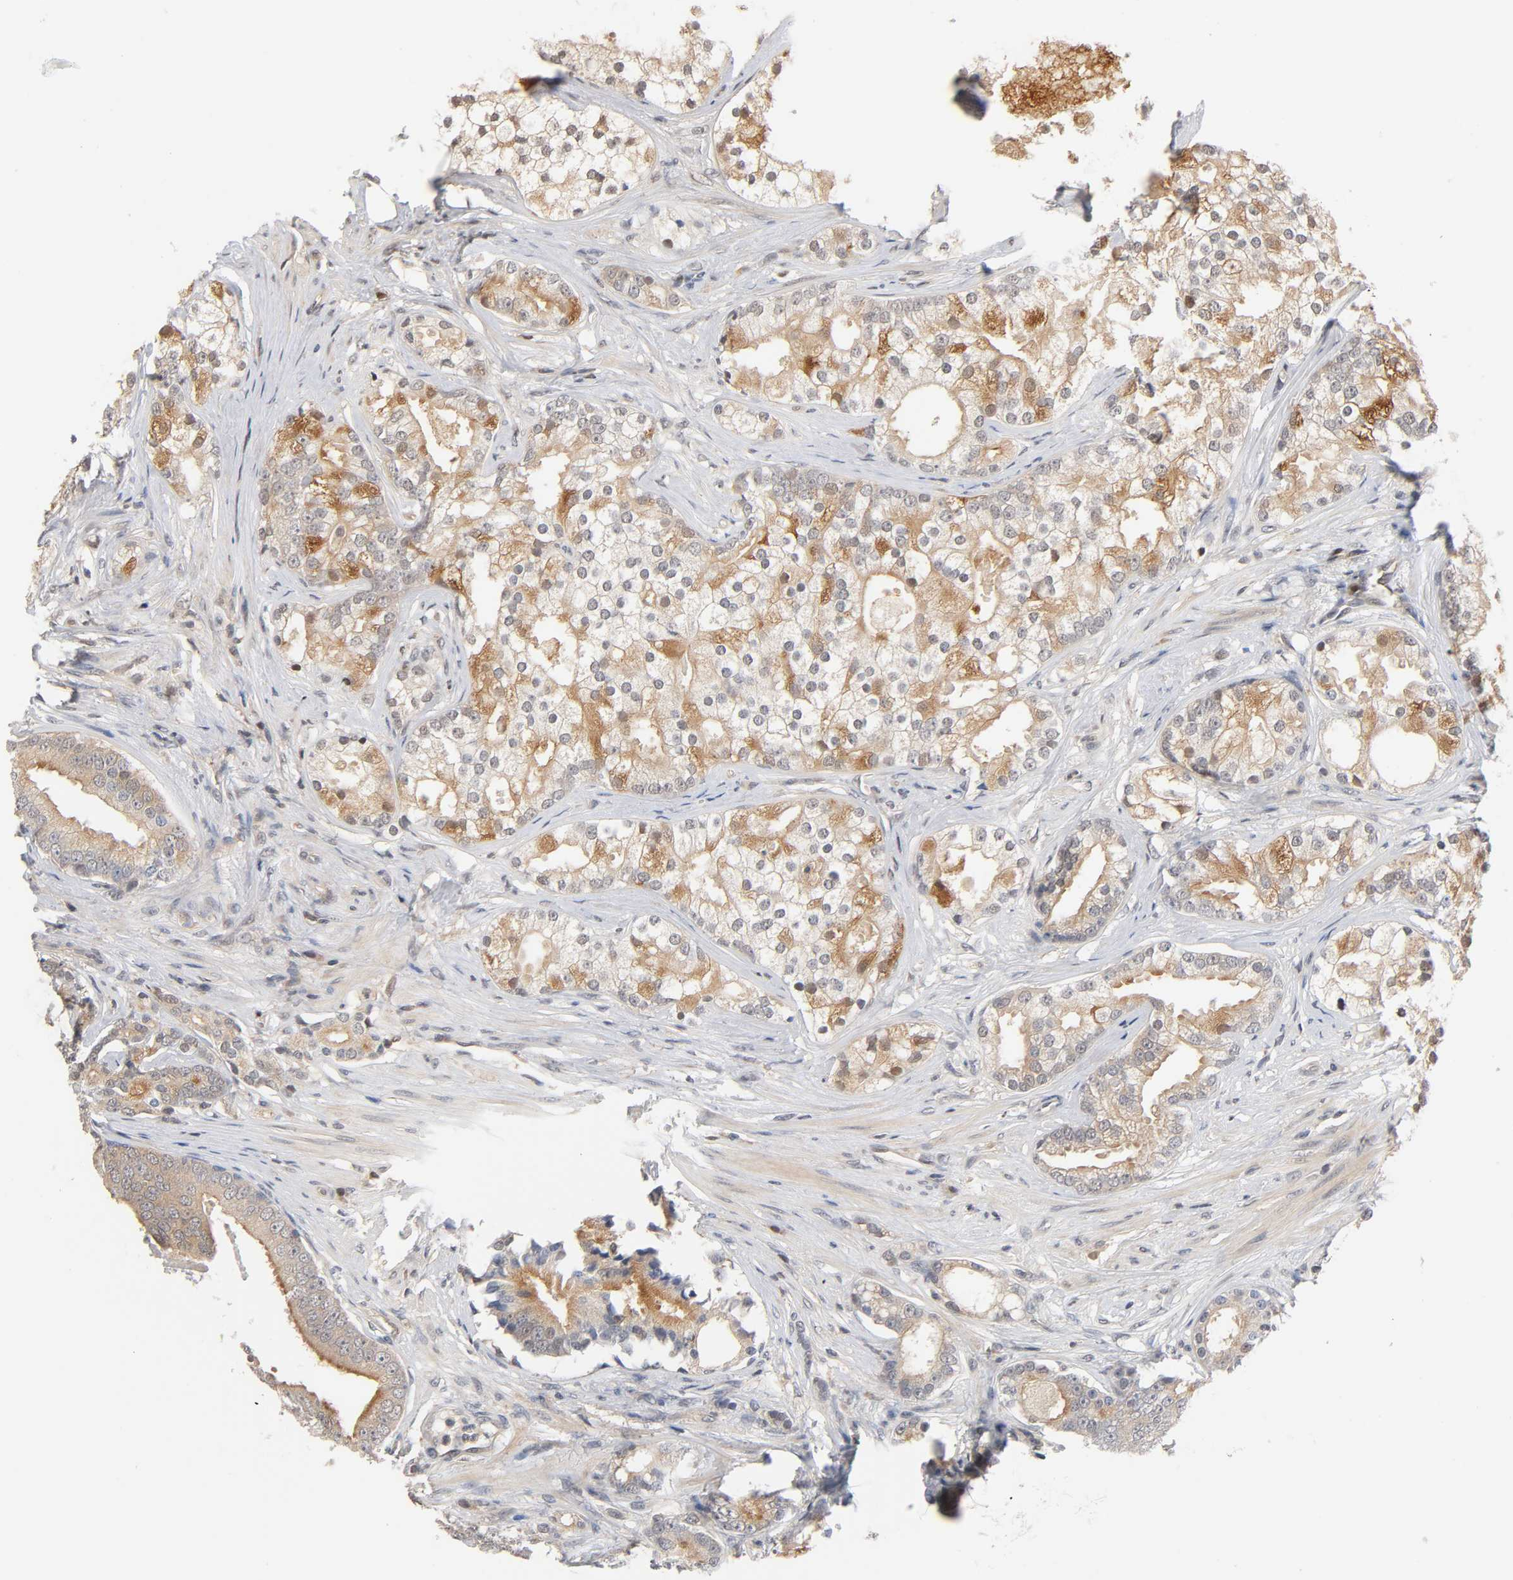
{"staining": {"intensity": "moderate", "quantity": "25%-75%", "location": "cytoplasmic/membranous"}, "tissue": "prostate cancer", "cell_type": "Tumor cells", "image_type": "cancer", "snomed": [{"axis": "morphology", "description": "Adenocarcinoma, Low grade"}, {"axis": "topography", "description": "Prostate"}], "caption": "This micrograph reveals immunohistochemistry staining of prostate cancer (adenocarcinoma (low-grade)), with medium moderate cytoplasmic/membranous positivity in about 25%-75% of tumor cells.", "gene": "PRKAB1", "patient": {"sex": "male", "age": 58}}